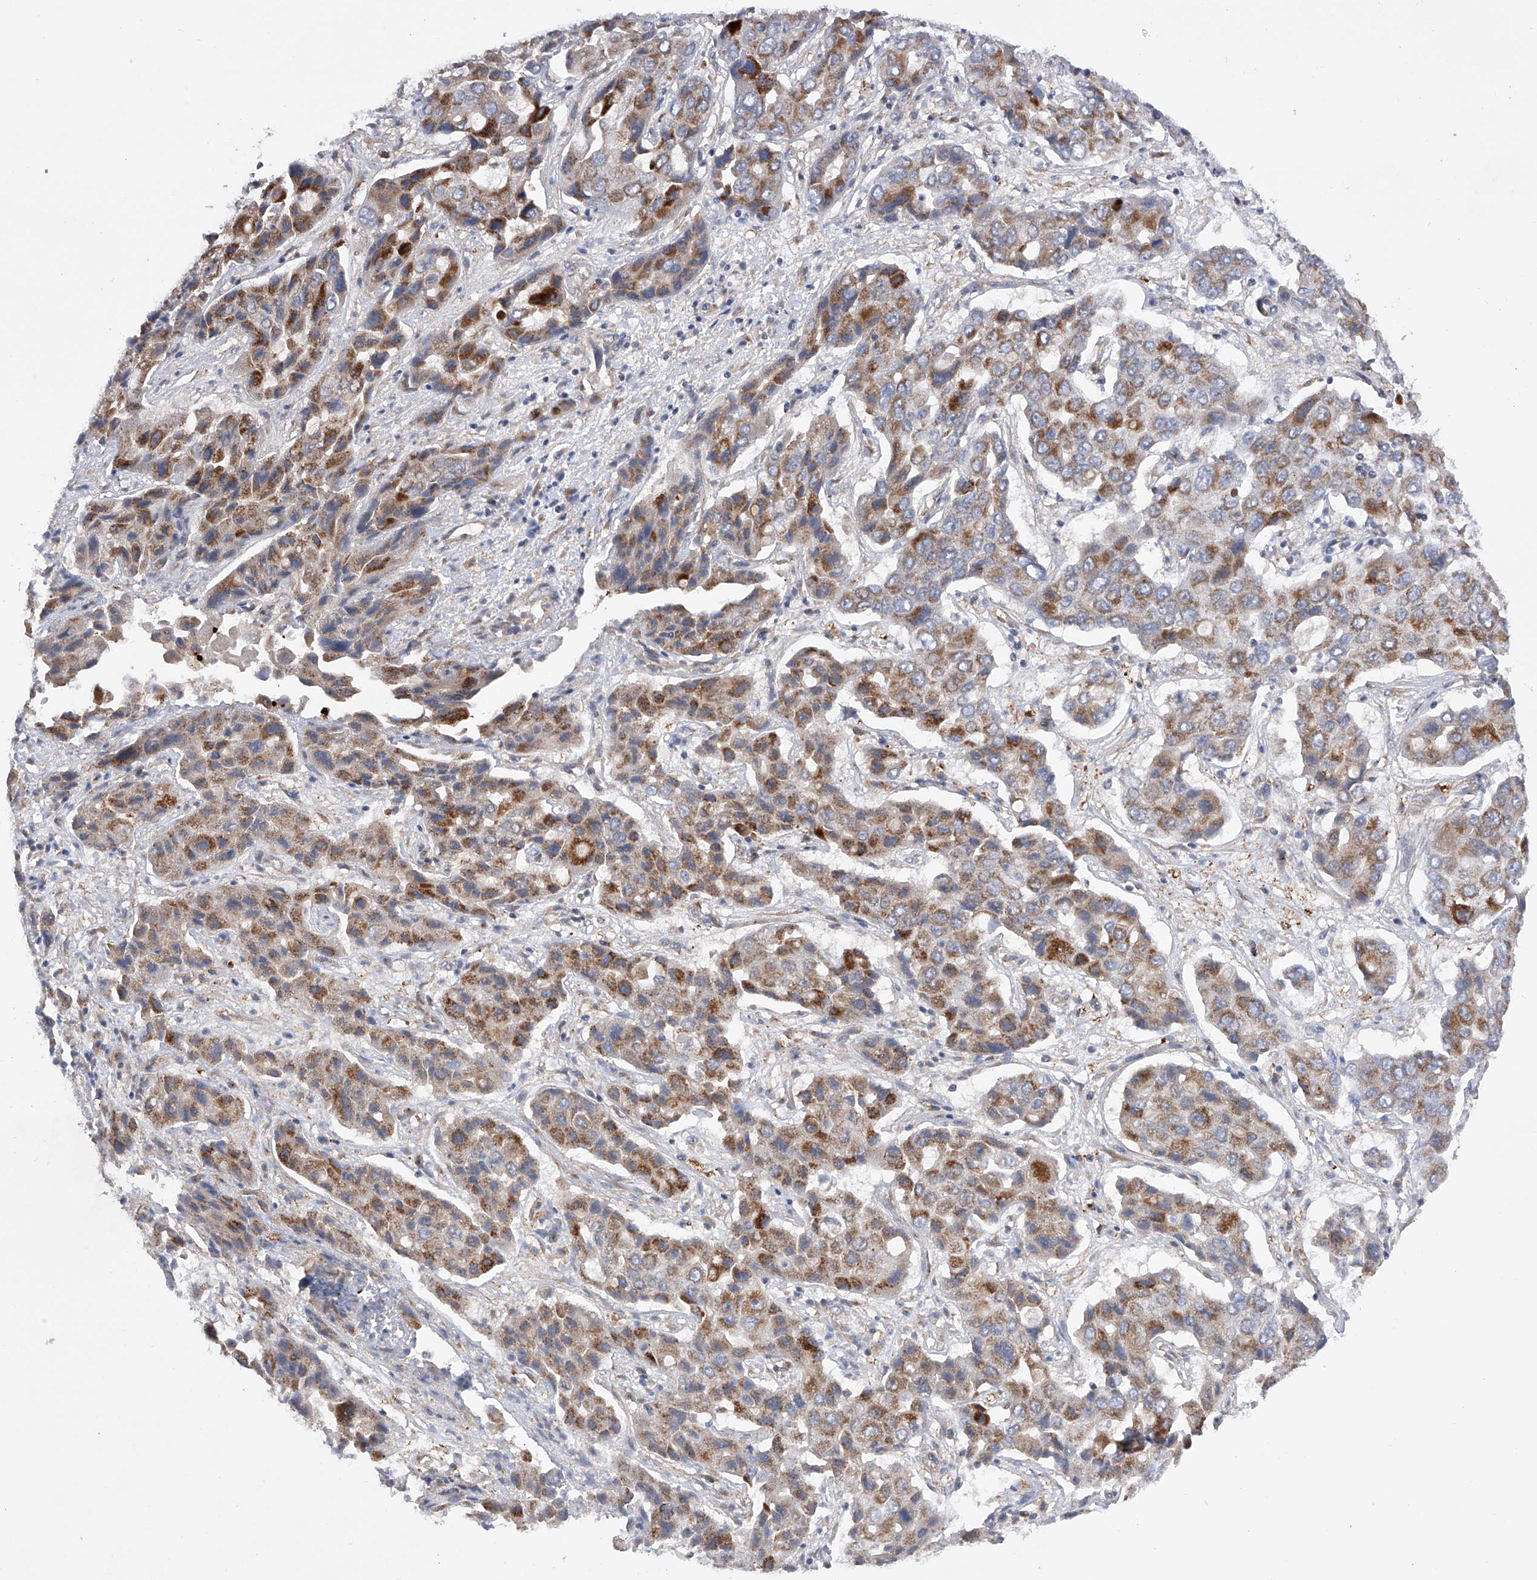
{"staining": {"intensity": "strong", "quantity": ">75%", "location": "cytoplasmic/membranous"}, "tissue": "liver cancer", "cell_type": "Tumor cells", "image_type": "cancer", "snomed": [{"axis": "morphology", "description": "Cholangiocarcinoma"}, {"axis": "topography", "description": "Liver"}], "caption": "Immunohistochemical staining of human liver cholangiocarcinoma exhibits high levels of strong cytoplasmic/membranous staining in about >75% of tumor cells.", "gene": "PDSS2", "patient": {"sex": "male", "age": 67}}